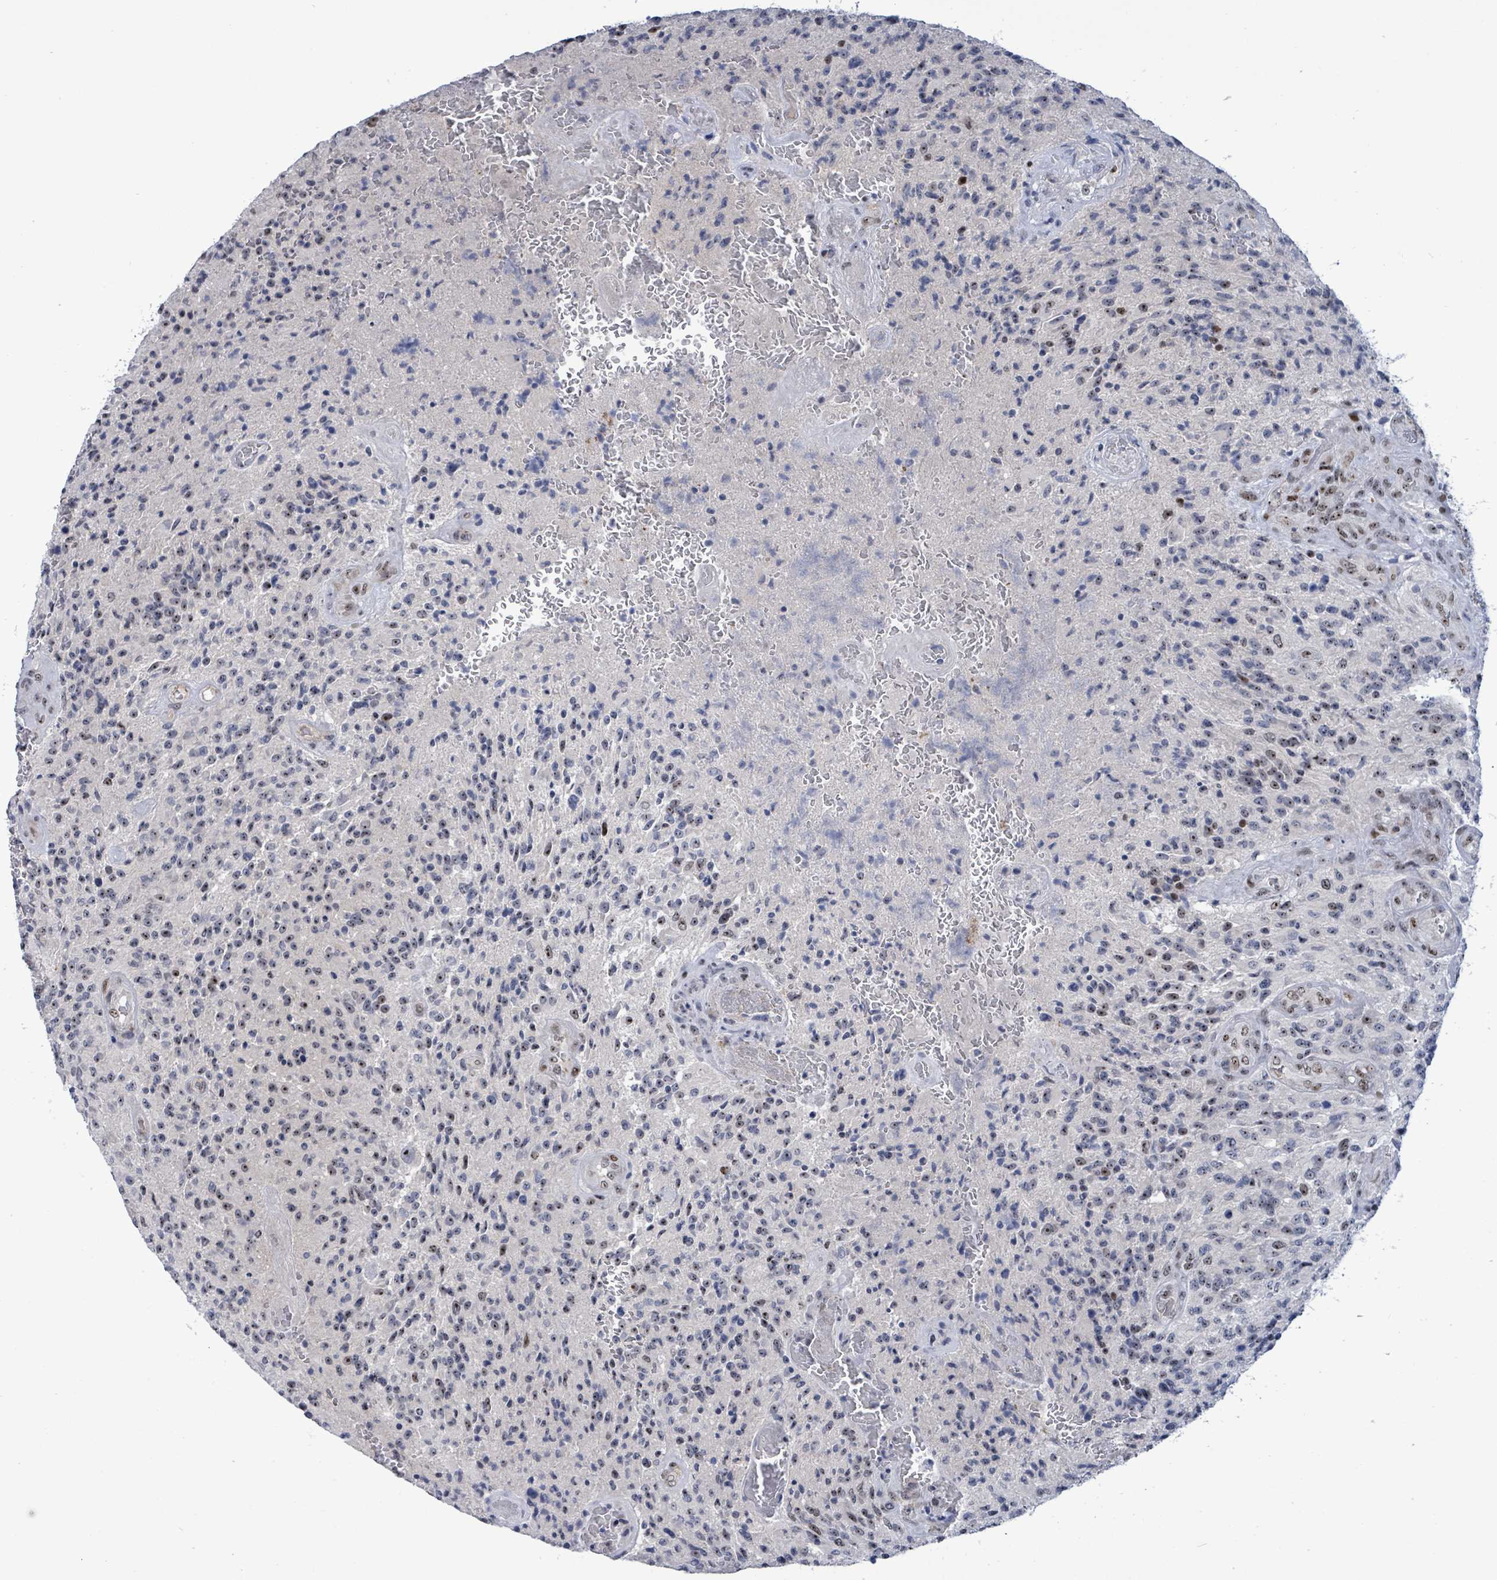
{"staining": {"intensity": "moderate", "quantity": "25%-75%", "location": "nuclear"}, "tissue": "glioma", "cell_type": "Tumor cells", "image_type": "cancer", "snomed": [{"axis": "morphology", "description": "Normal tissue, NOS"}, {"axis": "morphology", "description": "Glioma, malignant, High grade"}, {"axis": "topography", "description": "Cerebral cortex"}], "caption": "Human glioma stained with a brown dye shows moderate nuclear positive expression in about 25%-75% of tumor cells.", "gene": "RRN3", "patient": {"sex": "male", "age": 56}}